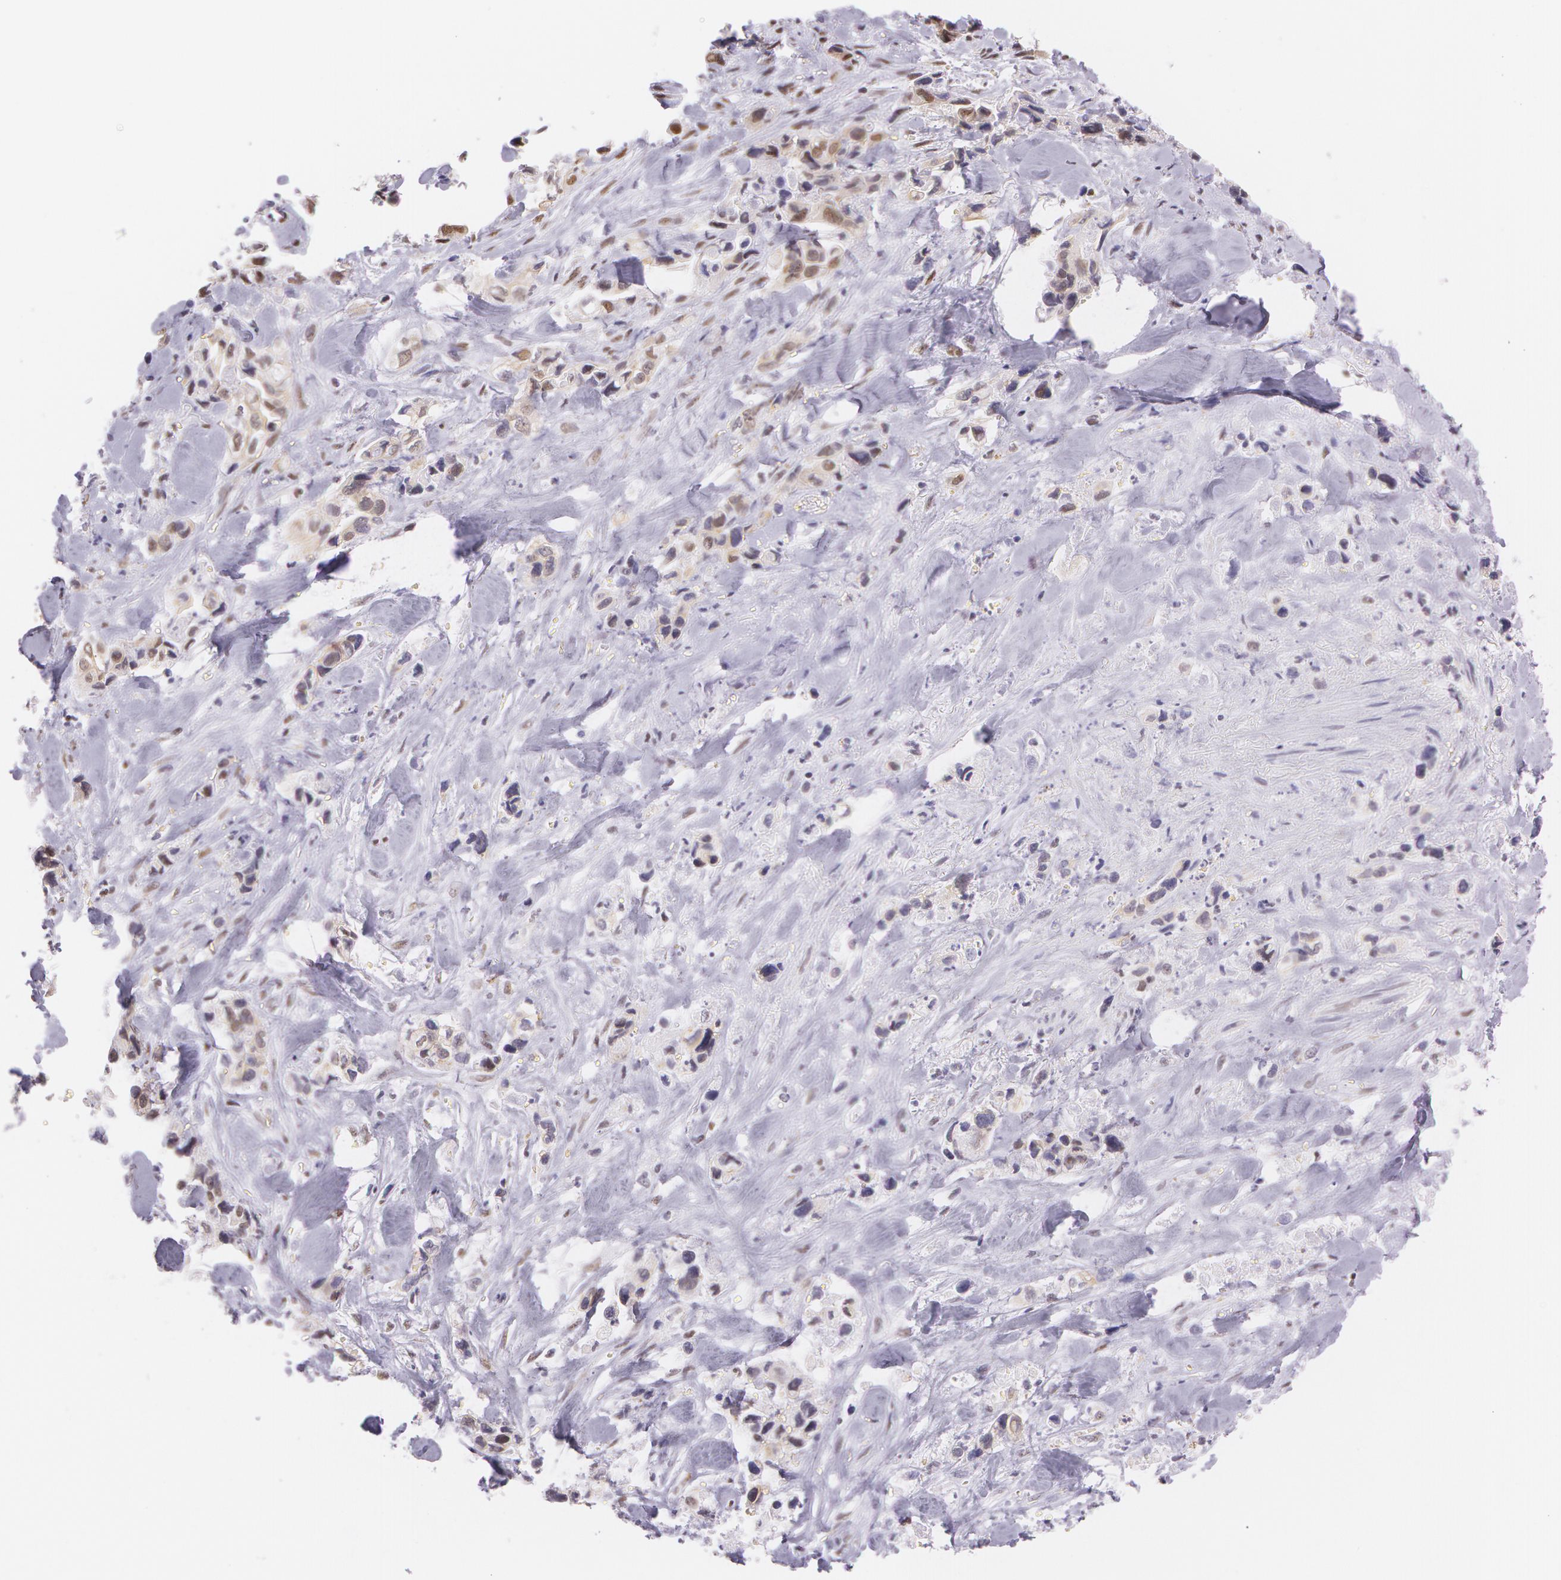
{"staining": {"intensity": "weak", "quantity": "25%-75%", "location": "cytoplasmic/membranous,nuclear"}, "tissue": "pancreatic cancer", "cell_type": "Tumor cells", "image_type": "cancer", "snomed": [{"axis": "morphology", "description": "Adenocarcinoma, NOS"}, {"axis": "topography", "description": "Pancreas"}], "caption": "Adenocarcinoma (pancreatic) stained with immunohistochemistry (IHC) shows weak cytoplasmic/membranous and nuclear staining in approximately 25%-75% of tumor cells. (DAB = brown stain, brightfield microscopy at high magnification).", "gene": "NBN", "patient": {"sex": "male", "age": 69}}